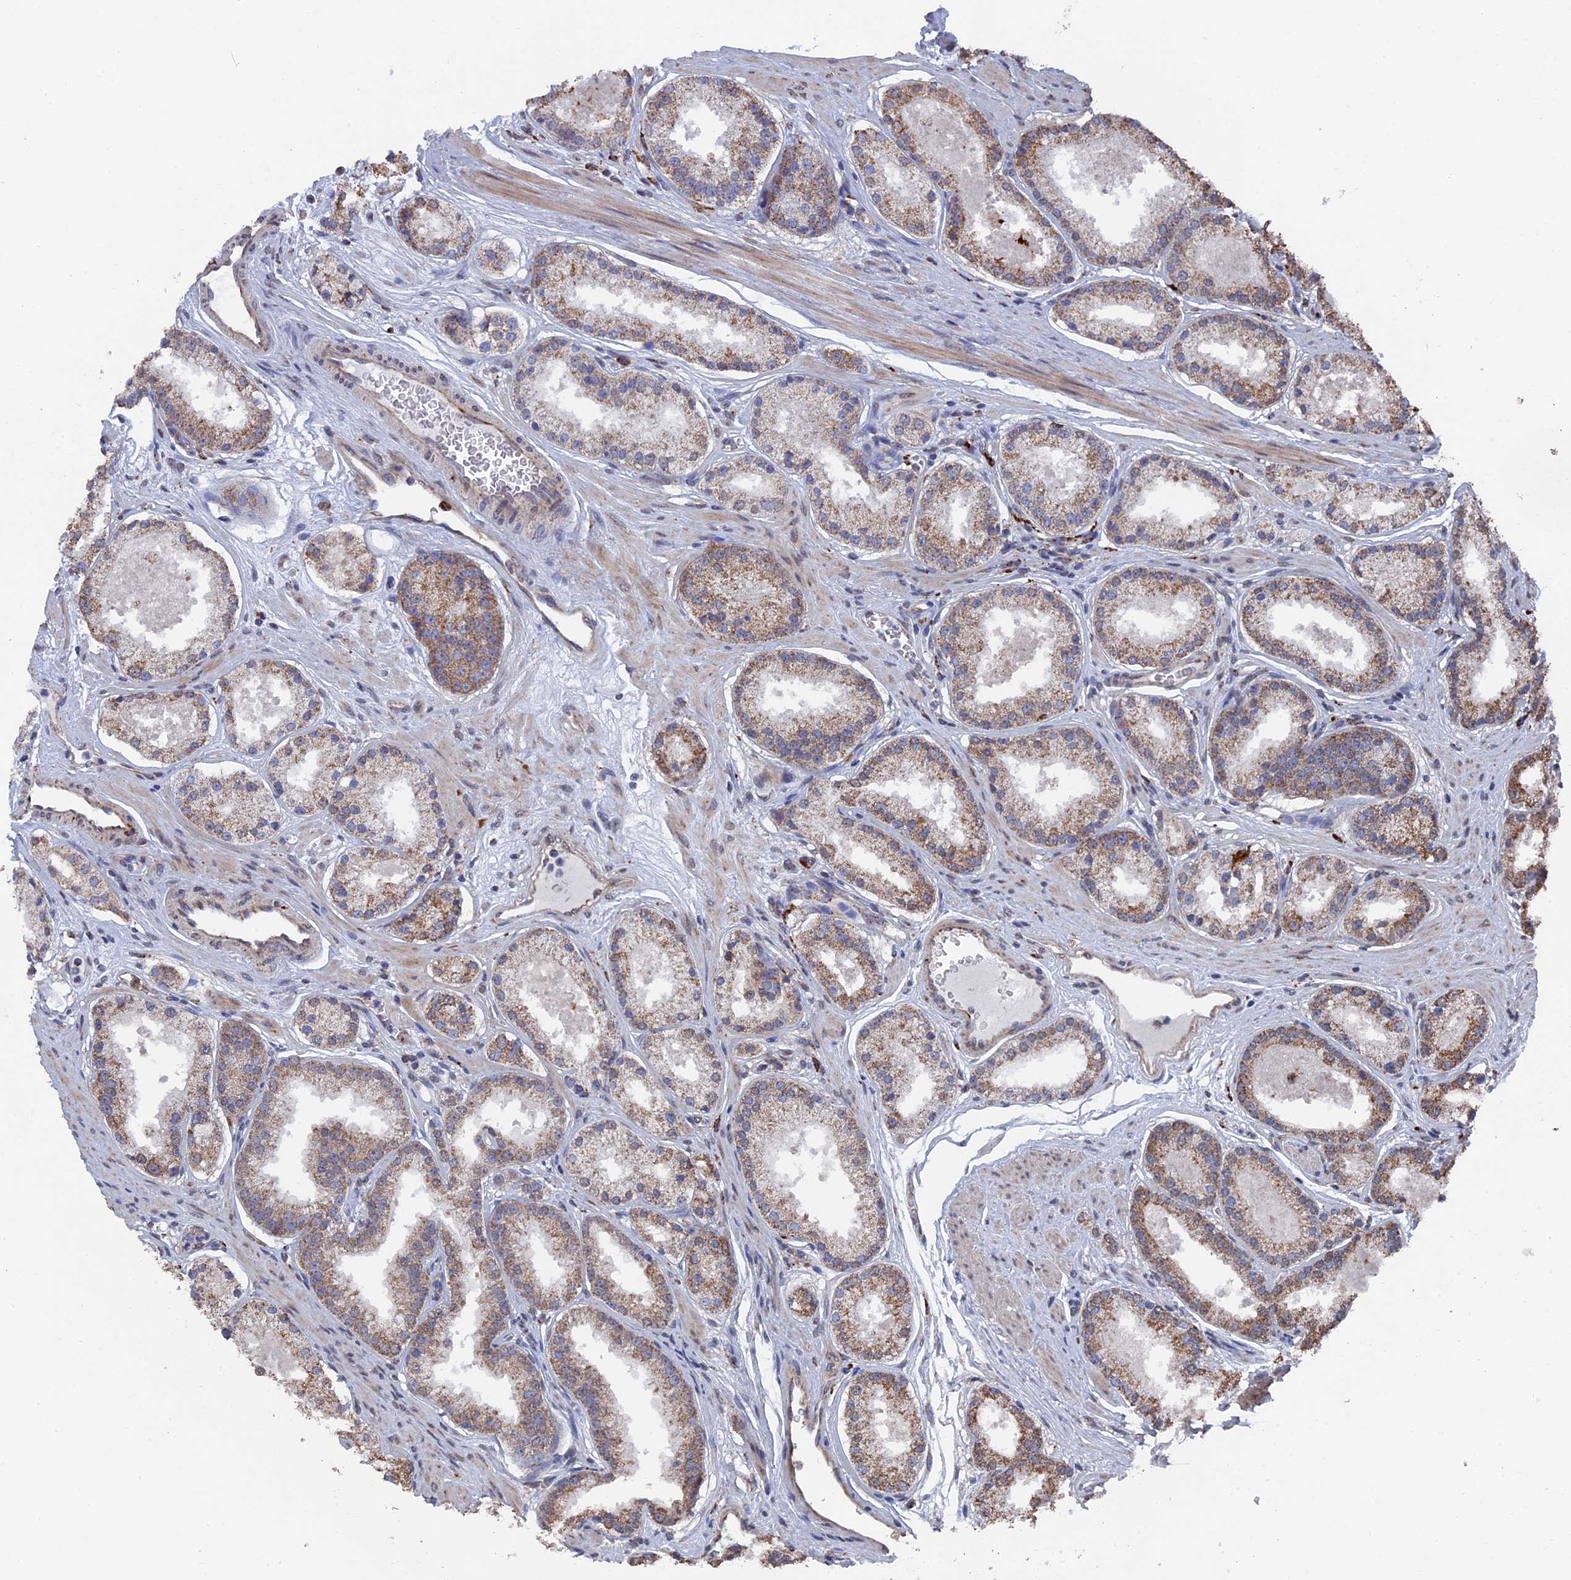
{"staining": {"intensity": "moderate", "quantity": "25%-75%", "location": "cytoplasmic/membranous"}, "tissue": "prostate cancer", "cell_type": "Tumor cells", "image_type": "cancer", "snomed": [{"axis": "morphology", "description": "Adenocarcinoma, Low grade"}, {"axis": "topography", "description": "Prostate"}], "caption": "This image demonstrates low-grade adenocarcinoma (prostate) stained with immunohistochemistry to label a protein in brown. The cytoplasmic/membranous of tumor cells show moderate positivity for the protein. Nuclei are counter-stained blue.", "gene": "SMG9", "patient": {"sex": "male", "age": 59}}